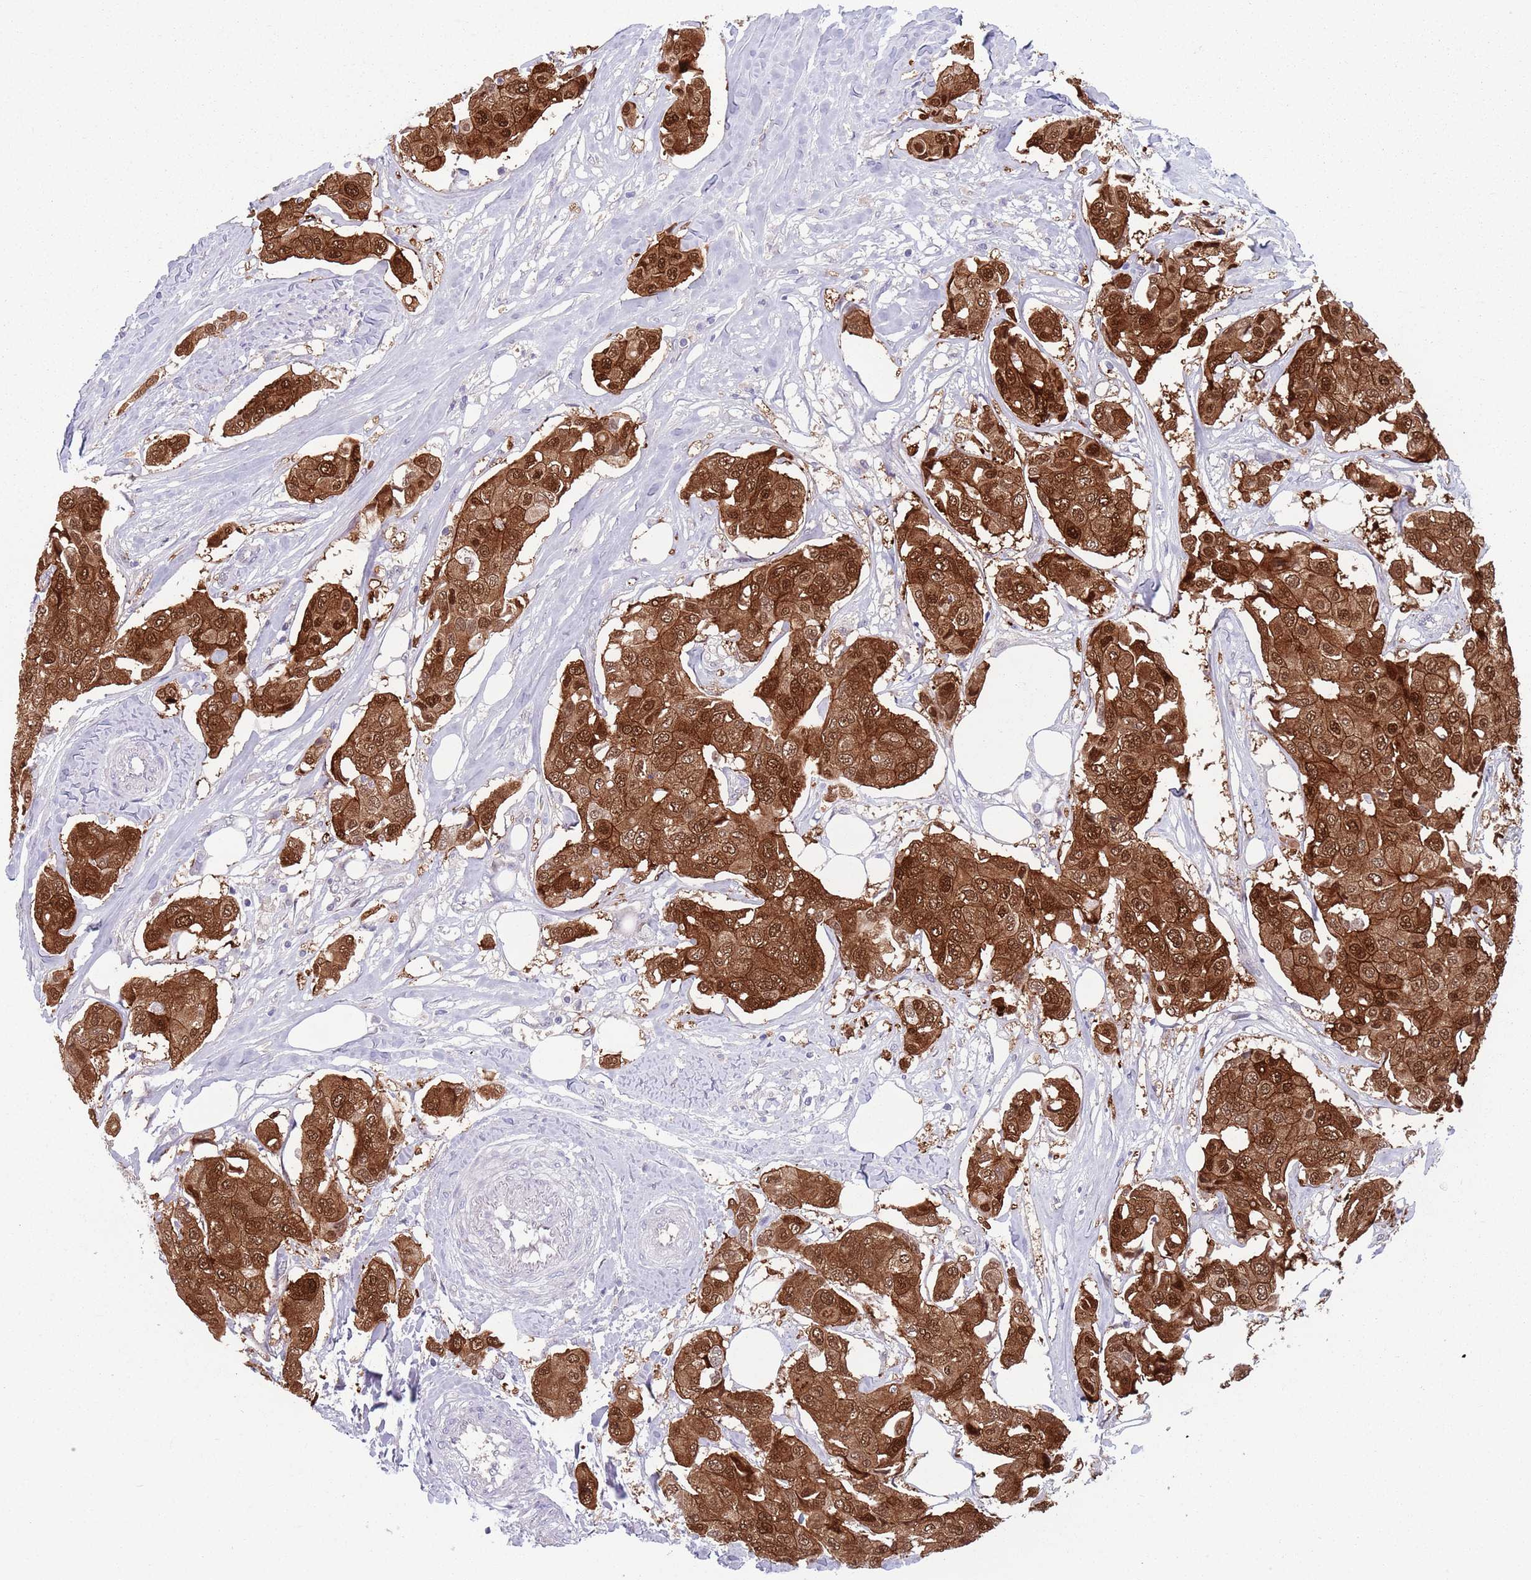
{"staining": {"intensity": "strong", "quantity": ">75%", "location": "cytoplasmic/membranous,nuclear"}, "tissue": "breast cancer", "cell_type": "Tumor cells", "image_type": "cancer", "snomed": [{"axis": "morphology", "description": "Duct carcinoma"}, {"axis": "topography", "description": "Breast"}, {"axis": "topography", "description": "Lymph node"}], "caption": "This image demonstrates IHC staining of breast intraductal carcinoma, with high strong cytoplasmic/membranous and nuclear positivity in approximately >75% of tumor cells.", "gene": "CLNS1A", "patient": {"sex": "female", "age": 80}}